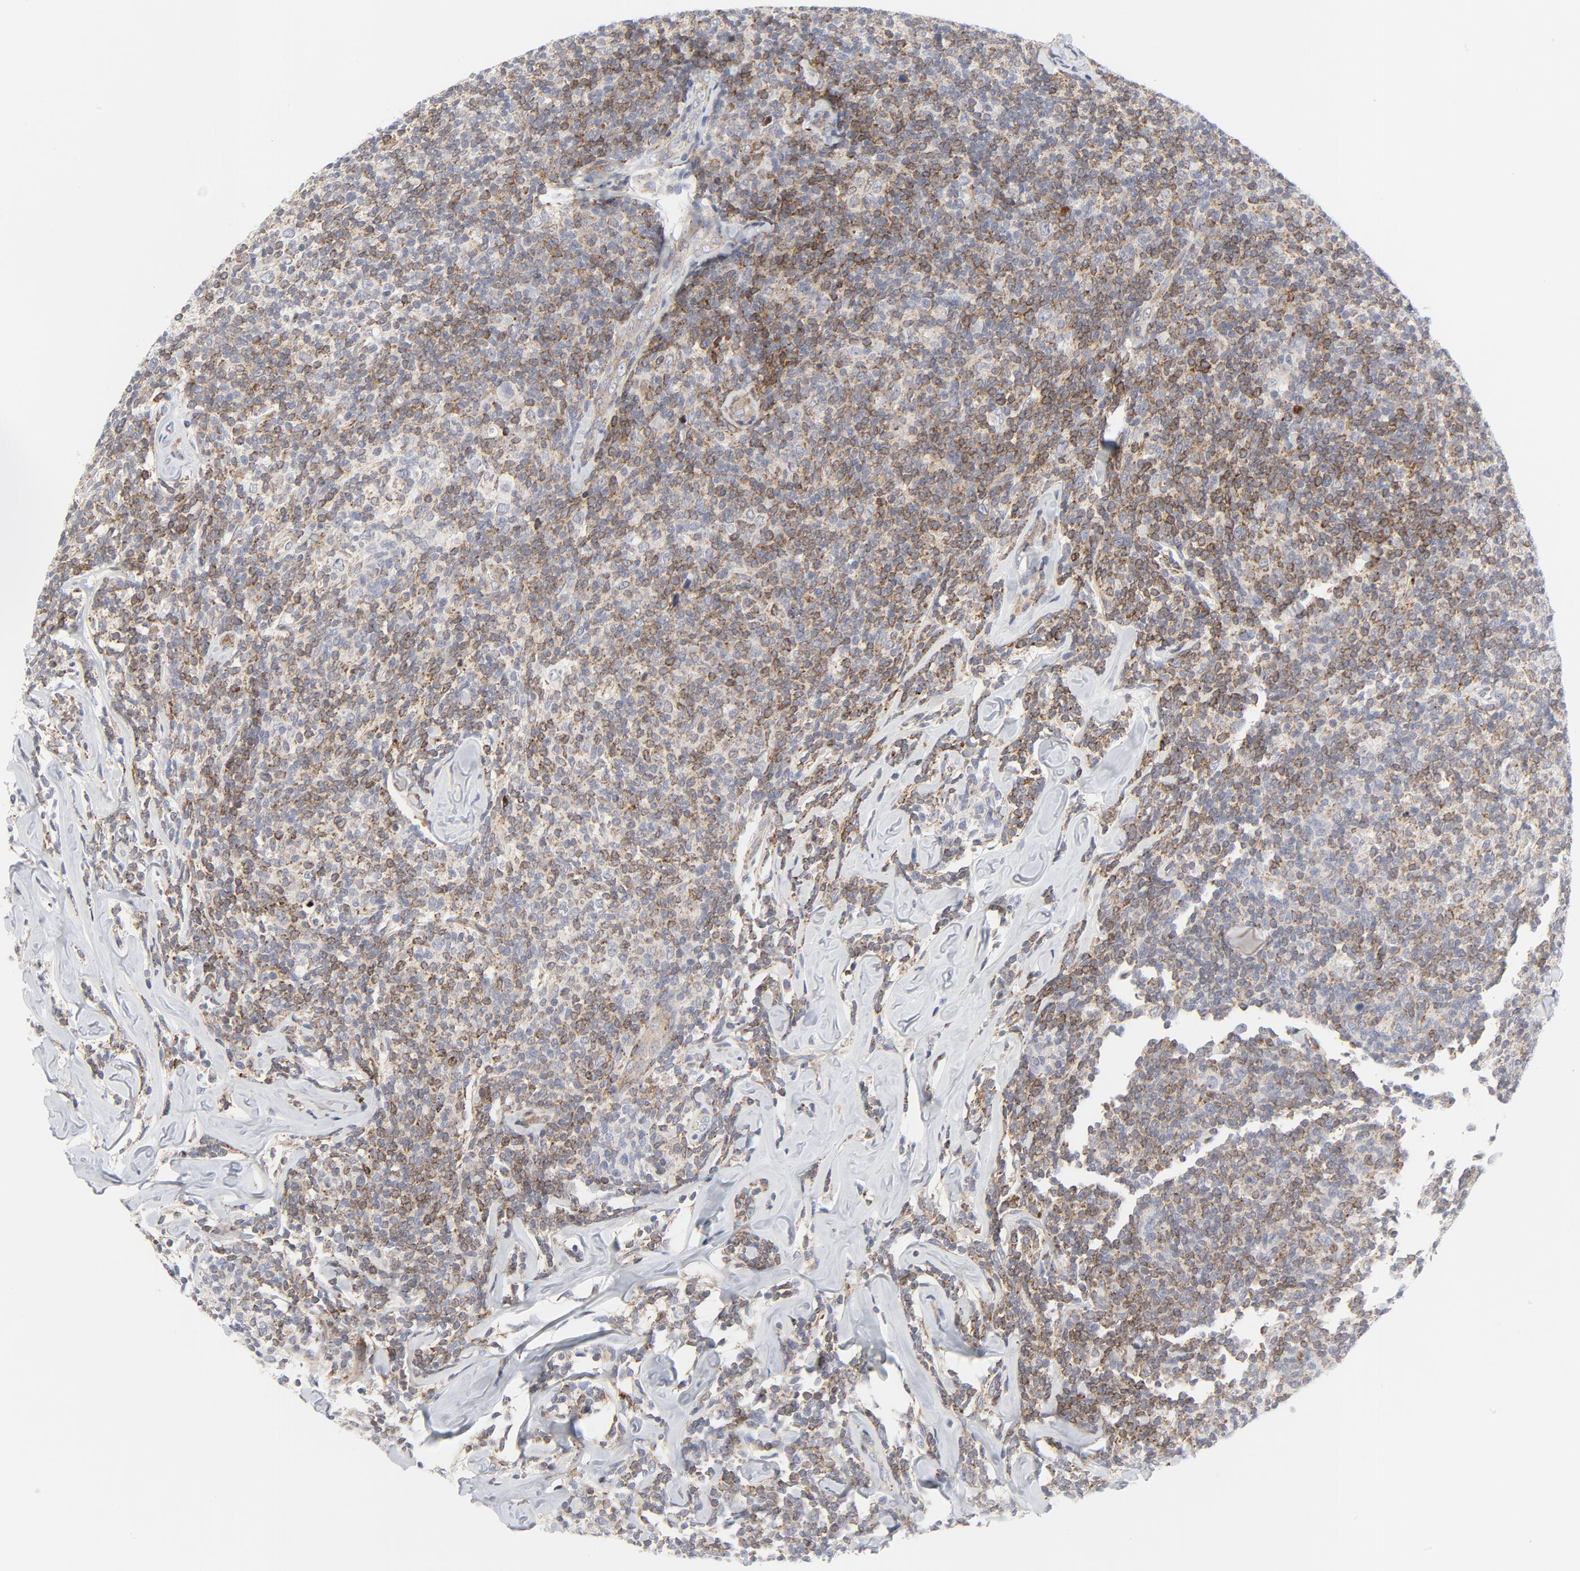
{"staining": {"intensity": "strong", "quantity": ">75%", "location": "cytoplasmic/membranous"}, "tissue": "lymphoma", "cell_type": "Tumor cells", "image_type": "cancer", "snomed": [{"axis": "morphology", "description": "Malignant lymphoma, non-Hodgkin's type, Low grade"}, {"axis": "topography", "description": "Lymph node"}], "caption": "An image of lymphoma stained for a protein reveals strong cytoplasmic/membranous brown staining in tumor cells.", "gene": "LRP6", "patient": {"sex": "female", "age": 56}}